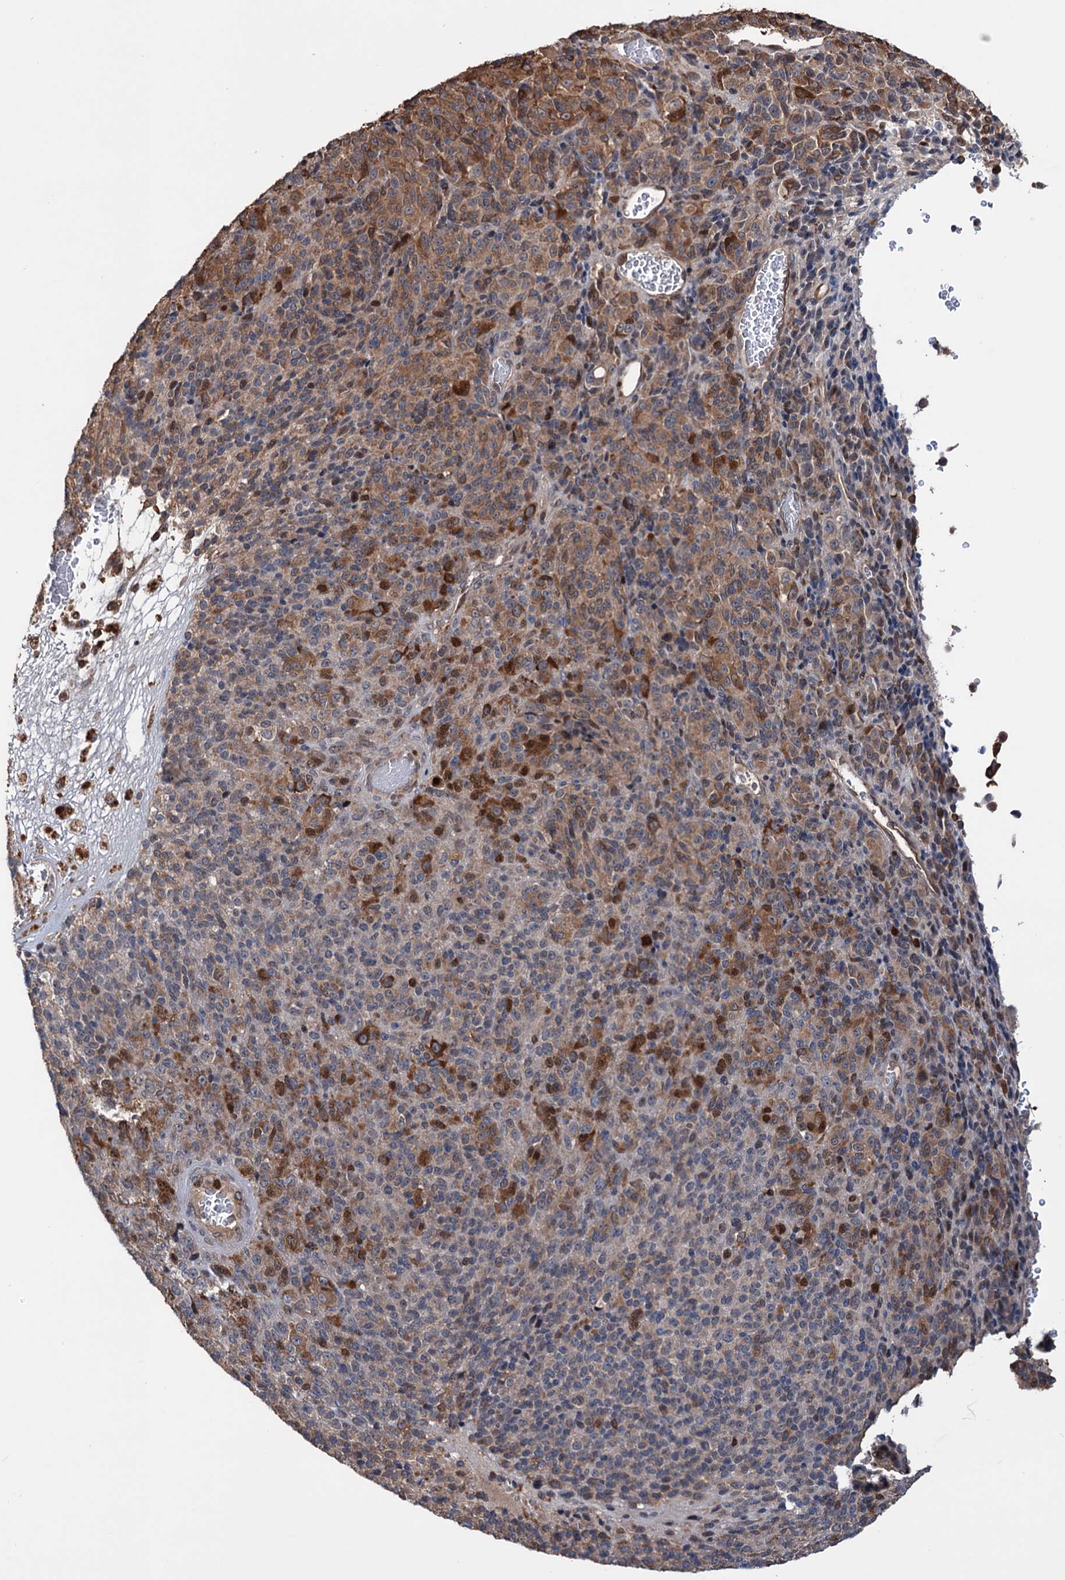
{"staining": {"intensity": "moderate", "quantity": "25%-75%", "location": "cytoplasmic/membranous"}, "tissue": "melanoma", "cell_type": "Tumor cells", "image_type": "cancer", "snomed": [{"axis": "morphology", "description": "Malignant melanoma, Metastatic site"}, {"axis": "topography", "description": "Brain"}], "caption": "Tumor cells display medium levels of moderate cytoplasmic/membranous expression in about 25%-75% of cells in melanoma.", "gene": "NCAPD2", "patient": {"sex": "female", "age": 56}}